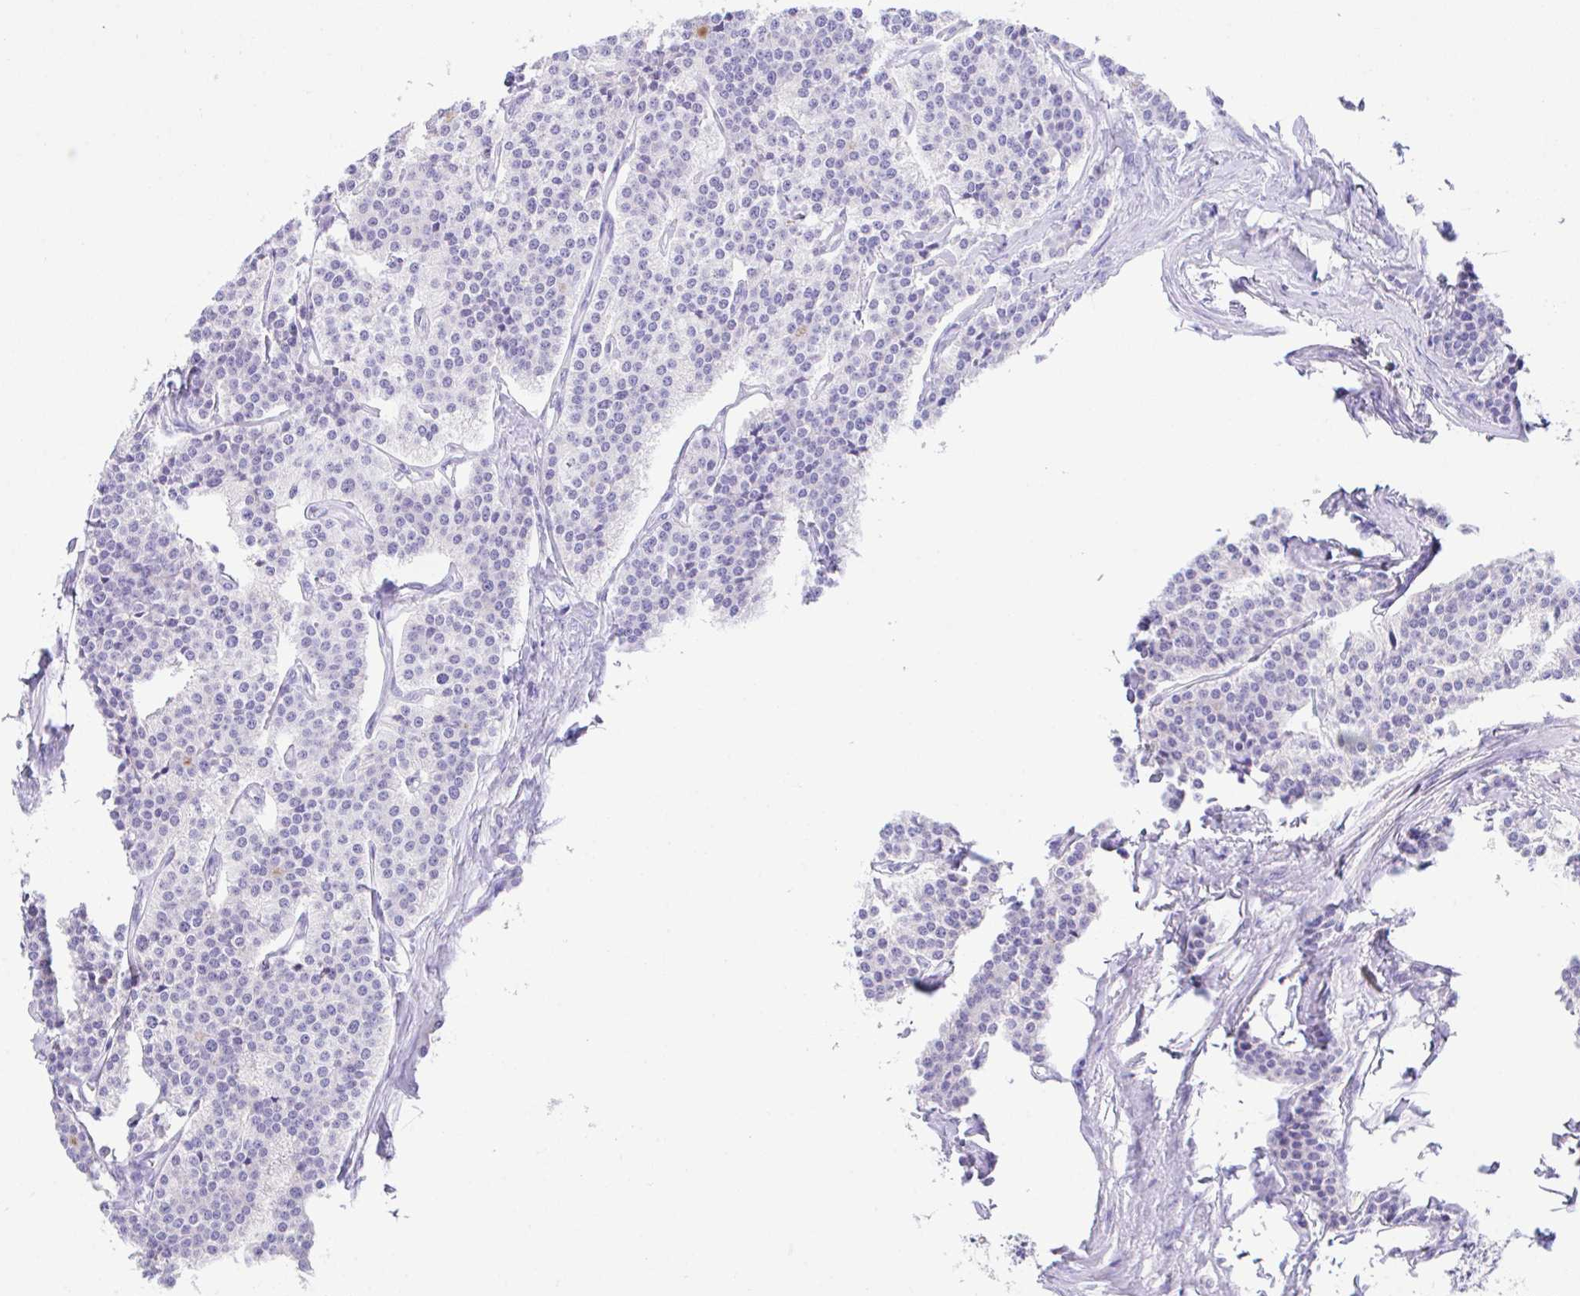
{"staining": {"intensity": "negative", "quantity": "none", "location": "none"}, "tissue": "carcinoid", "cell_type": "Tumor cells", "image_type": "cancer", "snomed": [{"axis": "morphology", "description": "Carcinoid, malignant, NOS"}, {"axis": "topography", "description": "Small intestine"}], "caption": "High magnification brightfield microscopy of malignant carcinoid stained with DAB (brown) and counterstained with hematoxylin (blue): tumor cells show no significant positivity. (DAB (3,3'-diaminobenzidine) immunohistochemistry (IHC), high magnification).", "gene": "HACD4", "patient": {"sex": "male", "age": 63}}